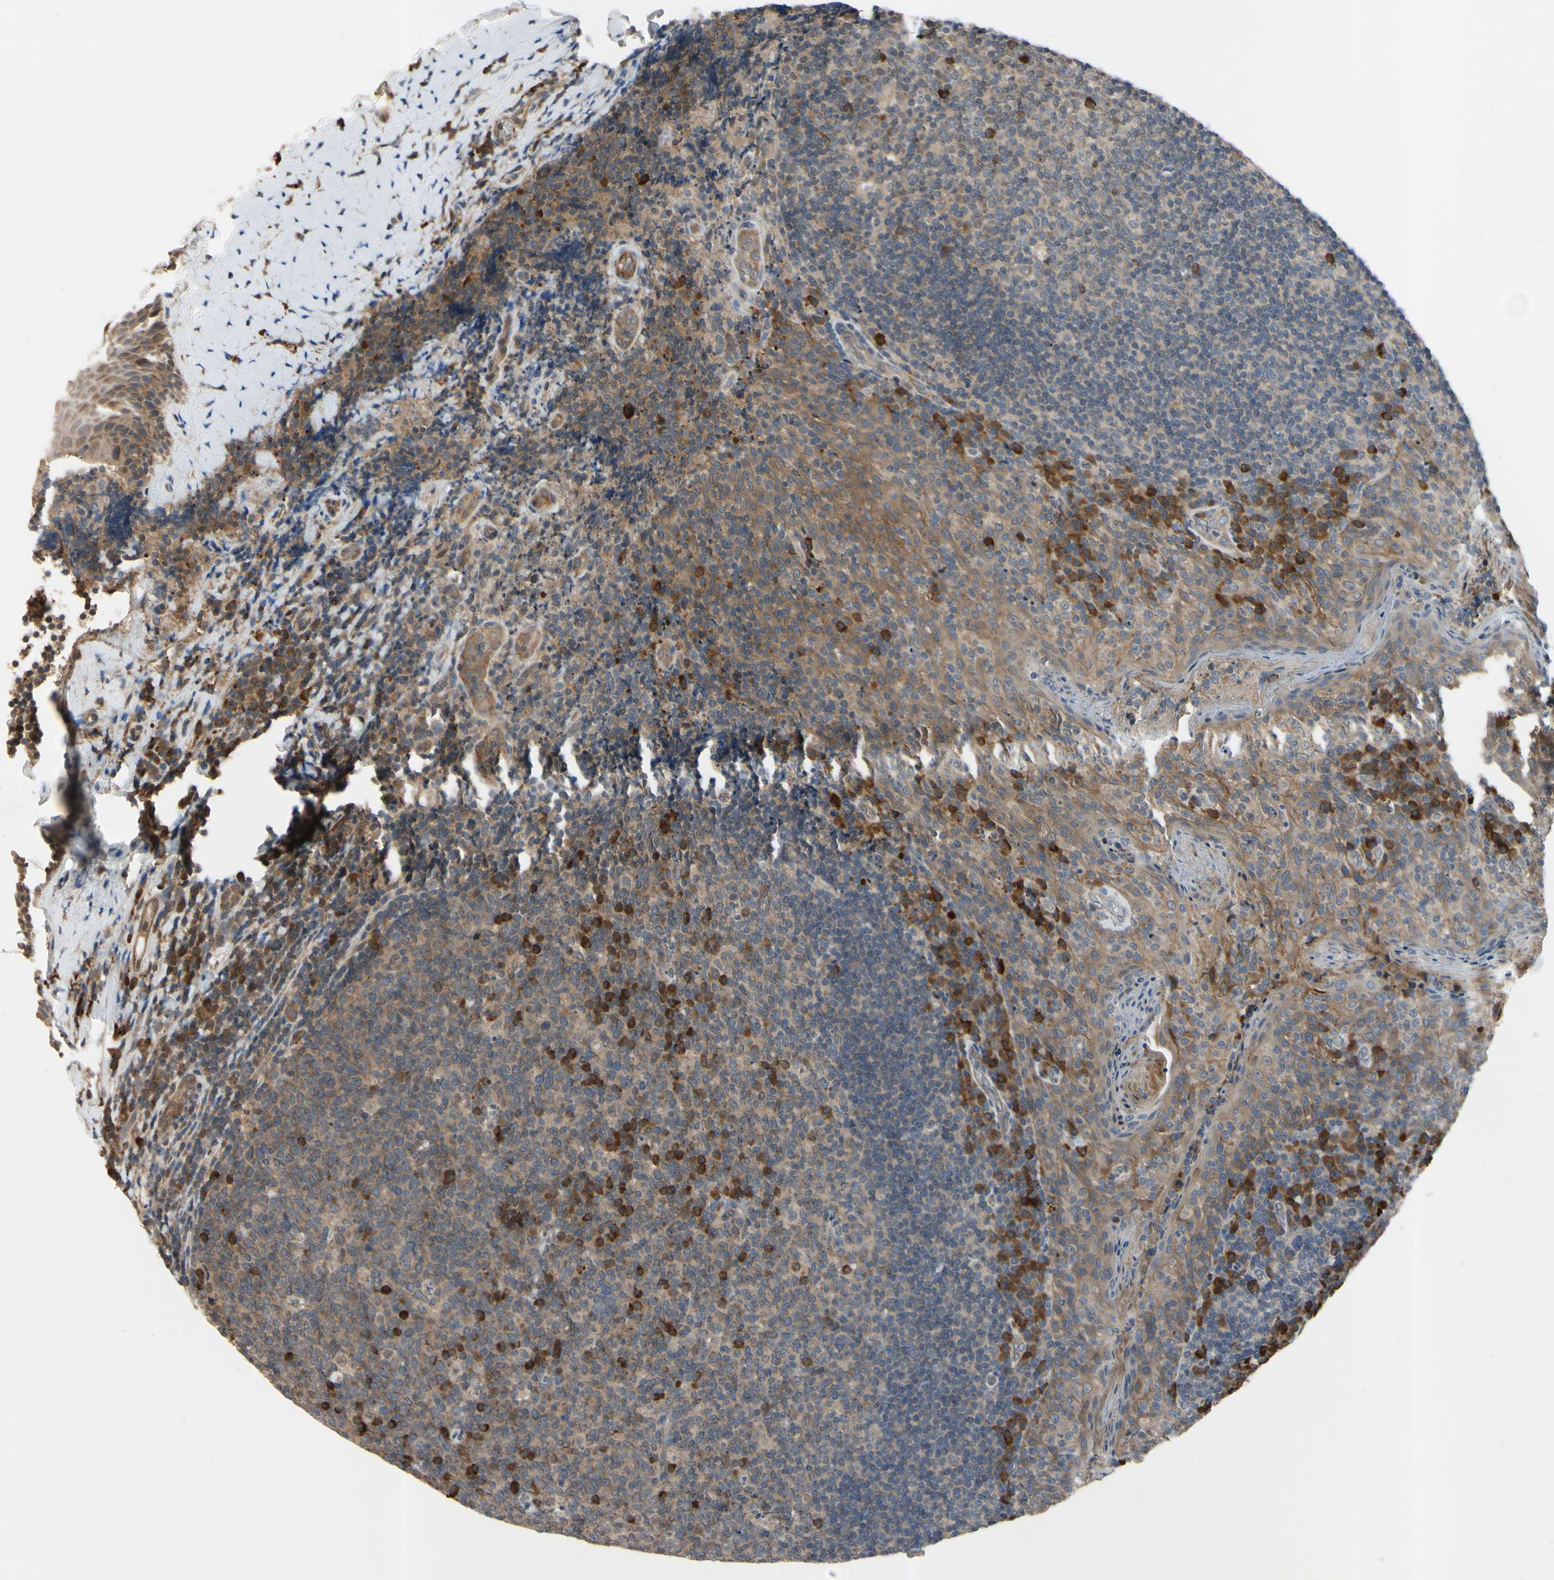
{"staining": {"intensity": "strong", "quantity": "<25%", "location": "cytoplasmic/membranous"}, "tissue": "tonsil", "cell_type": "Germinal center cells", "image_type": "normal", "snomed": [{"axis": "morphology", "description": "Normal tissue, NOS"}, {"axis": "topography", "description": "Tonsil"}], "caption": "Germinal center cells display medium levels of strong cytoplasmic/membranous positivity in about <25% of cells in unremarkable tonsil. Nuclei are stained in blue.", "gene": "XIAP", "patient": {"sex": "male", "age": 17}}